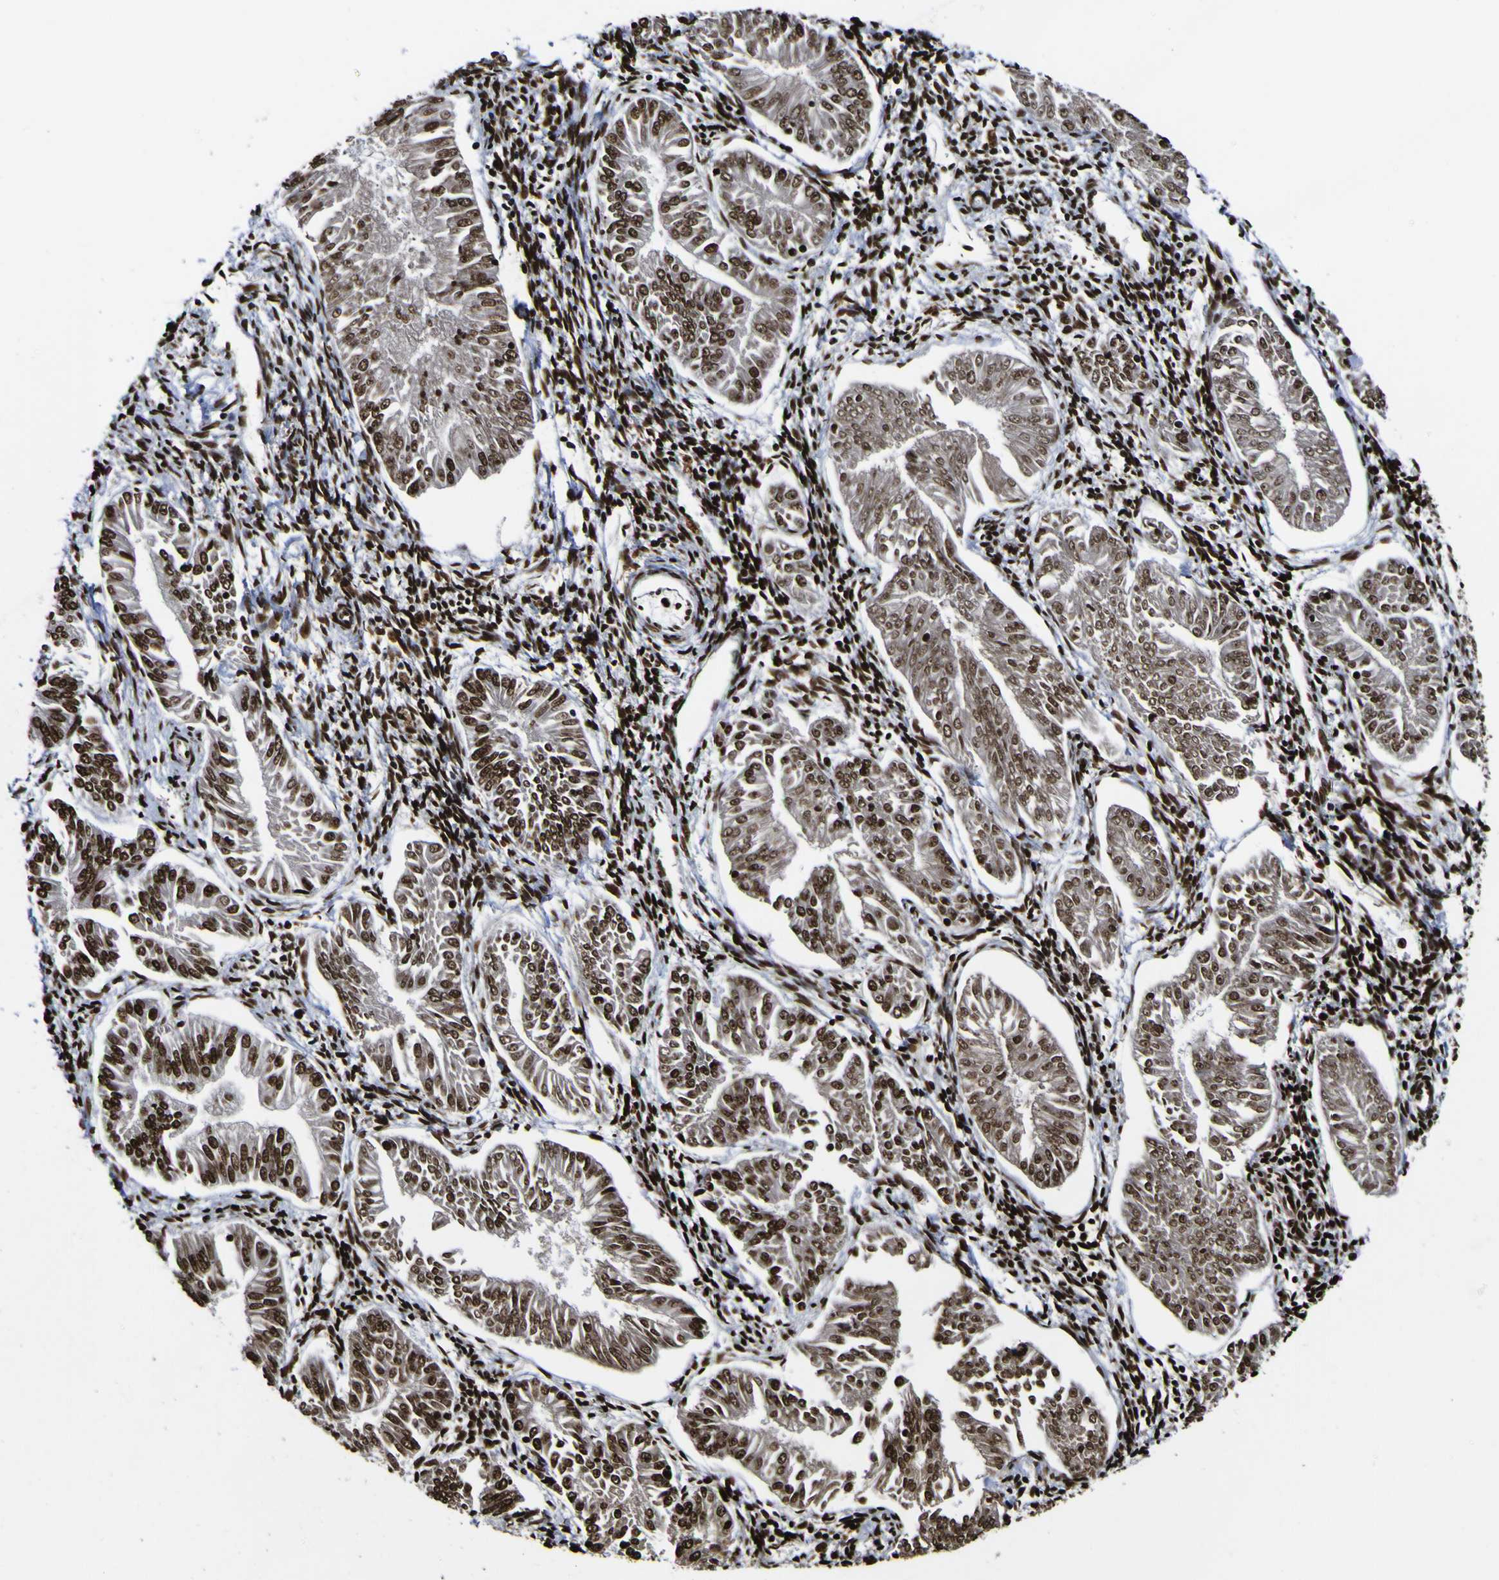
{"staining": {"intensity": "strong", "quantity": ">75%", "location": "cytoplasmic/membranous,nuclear"}, "tissue": "endometrial cancer", "cell_type": "Tumor cells", "image_type": "cancer", "snomed": [{"axis": "morphology", "description": "Adenocarcinoma, NOS"}, {"axis": "topography", "description": "Endometrium"}], "caption": "Immunohistochemical staining of adenocarcinoma (endometrial) shows strong cytoplasmic/membranous and nuclear protein positivity in approximately >75% of tumor cells.", "gene": "PIAS1", "patient": {"sex": "female", "age": 53}}